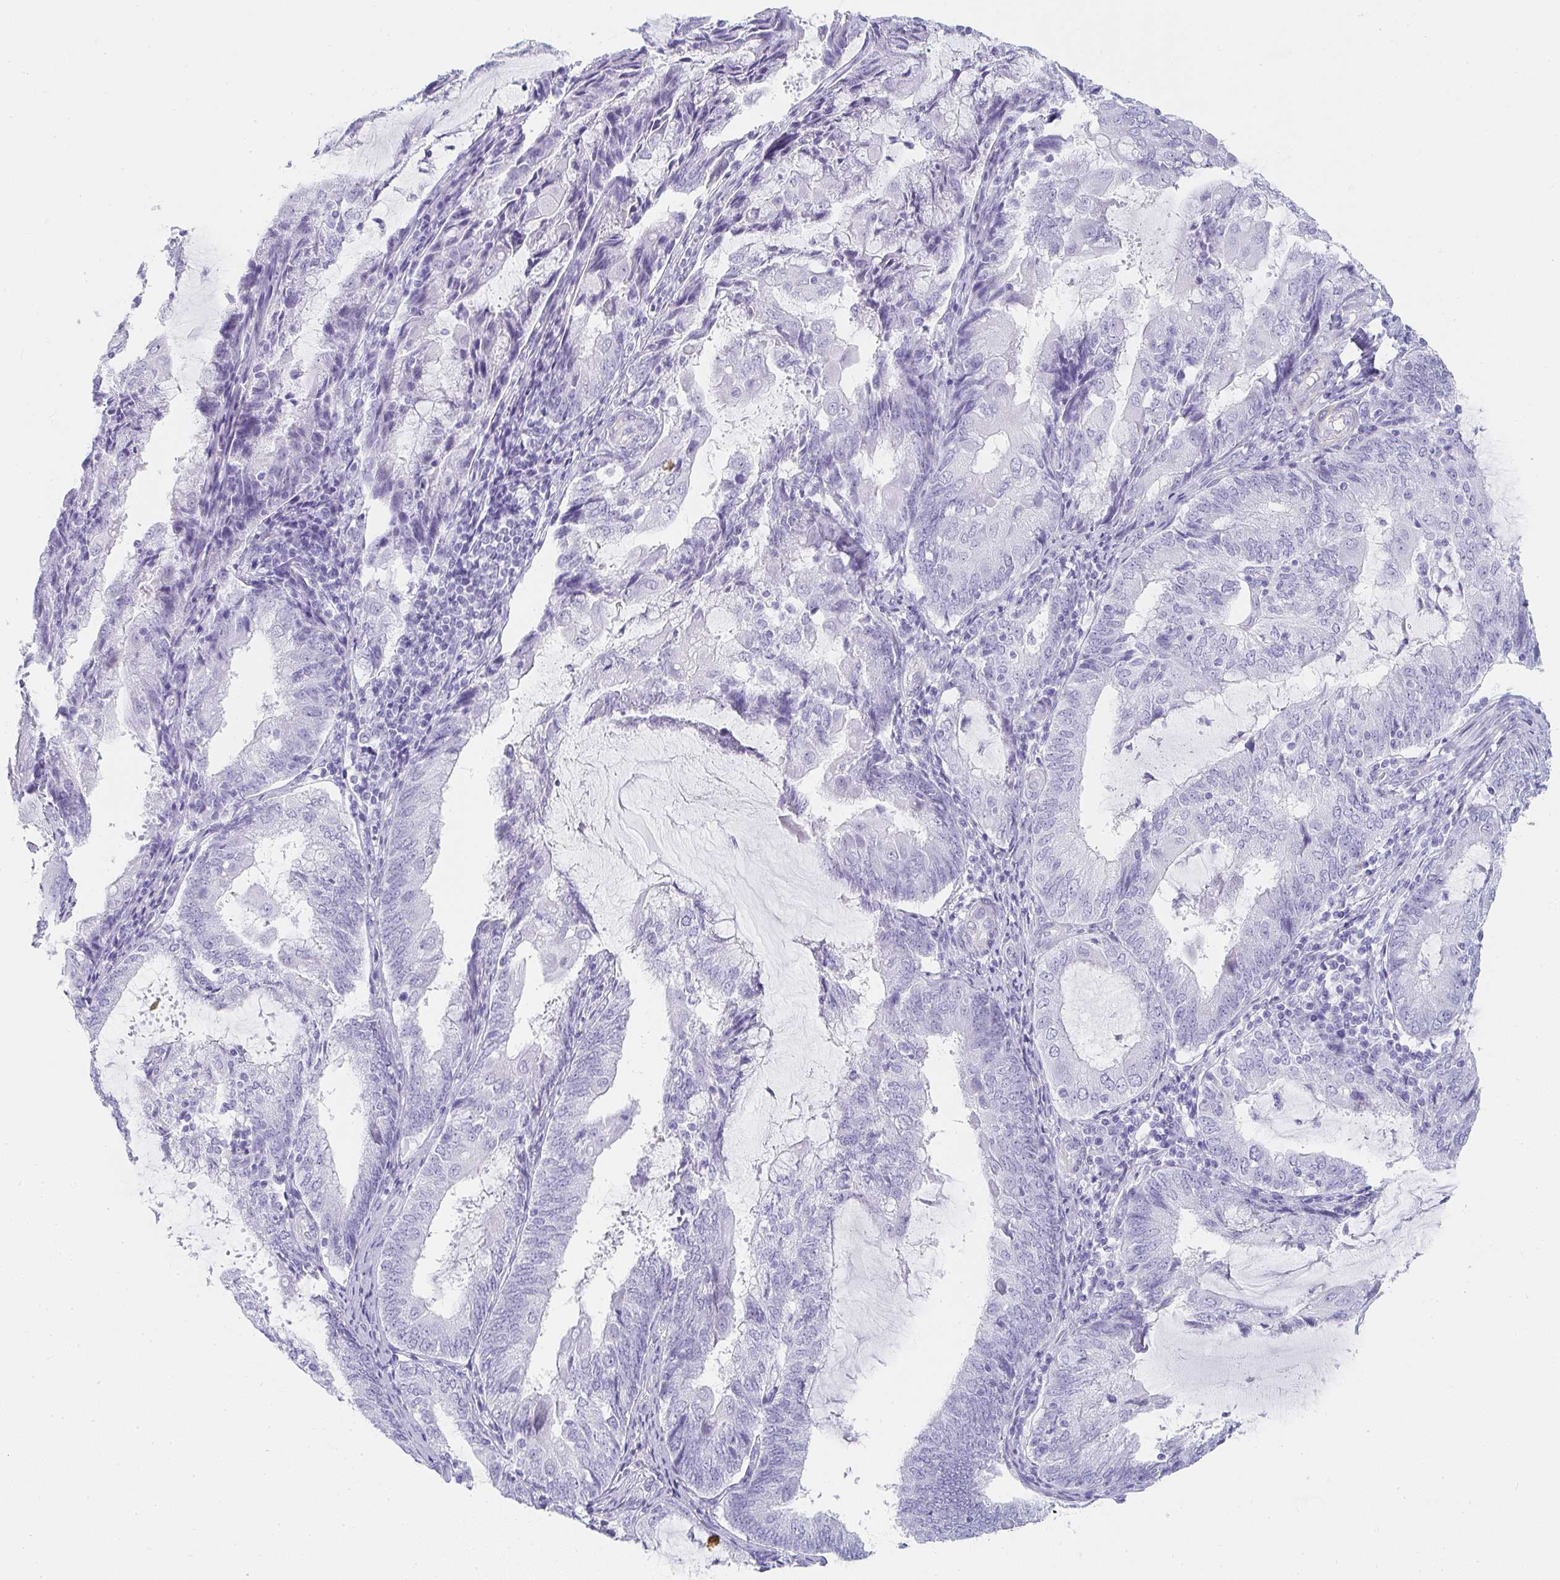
{"staining": {"intensity": "negative", "quantity": "none", "location": "none"}, "tissue": "endometrial cancer", "cell_type": "Tumor cells", "image_type": "cancer", "snomed": [{"axis": "morphology", "description": "Adenocarcinoma, NOS"}, {"axis": "topography", "description": "Endometrium"}], "caption": "There is no significant staining in tumor cells of endometrial adenocarcinoma.", "gene": "PRND", "patient": {"sex": "female", "age": 81}}